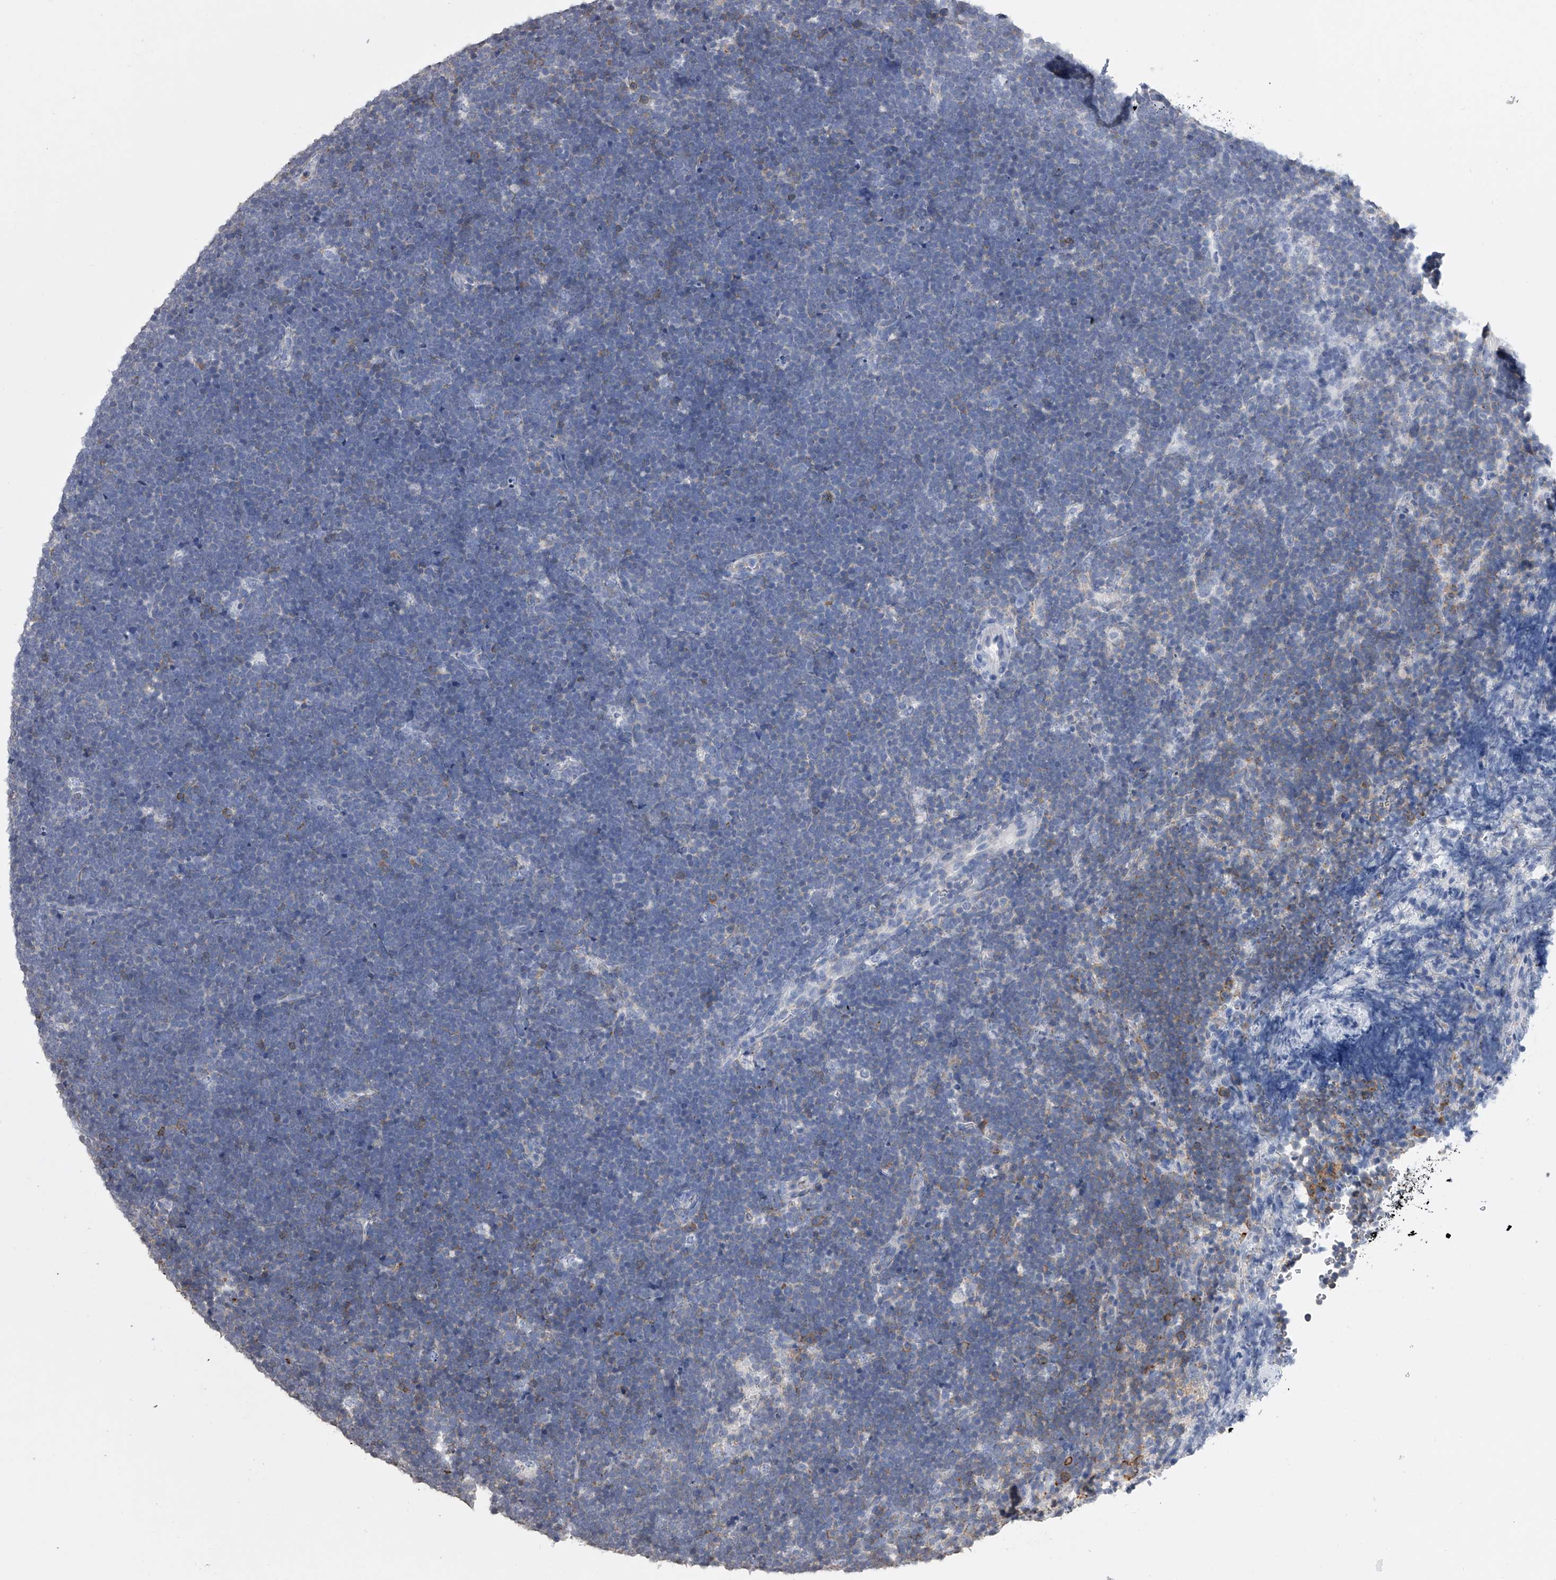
{"staining": {"intensity": "negative", "quantity": "none", "location": "none"}, "tissue": "lymphoma", "cell_type": "Tumor cells", "image_type": "cancer", "snomed": [{"axis": "morphology", "description": "Malignant lymphoma, non-Hodgkin's type, High grade"}, {"axis": "topography", "description": "Lymph node"}], "caption": "This is an immunohistochemistry photomicrograph of high-grade malignant lymphoma, non-Hodgkin's type. There is no expression in tumor cells.", "gene": "TASP1", "patient": {"sex": "male", "age": 13}}